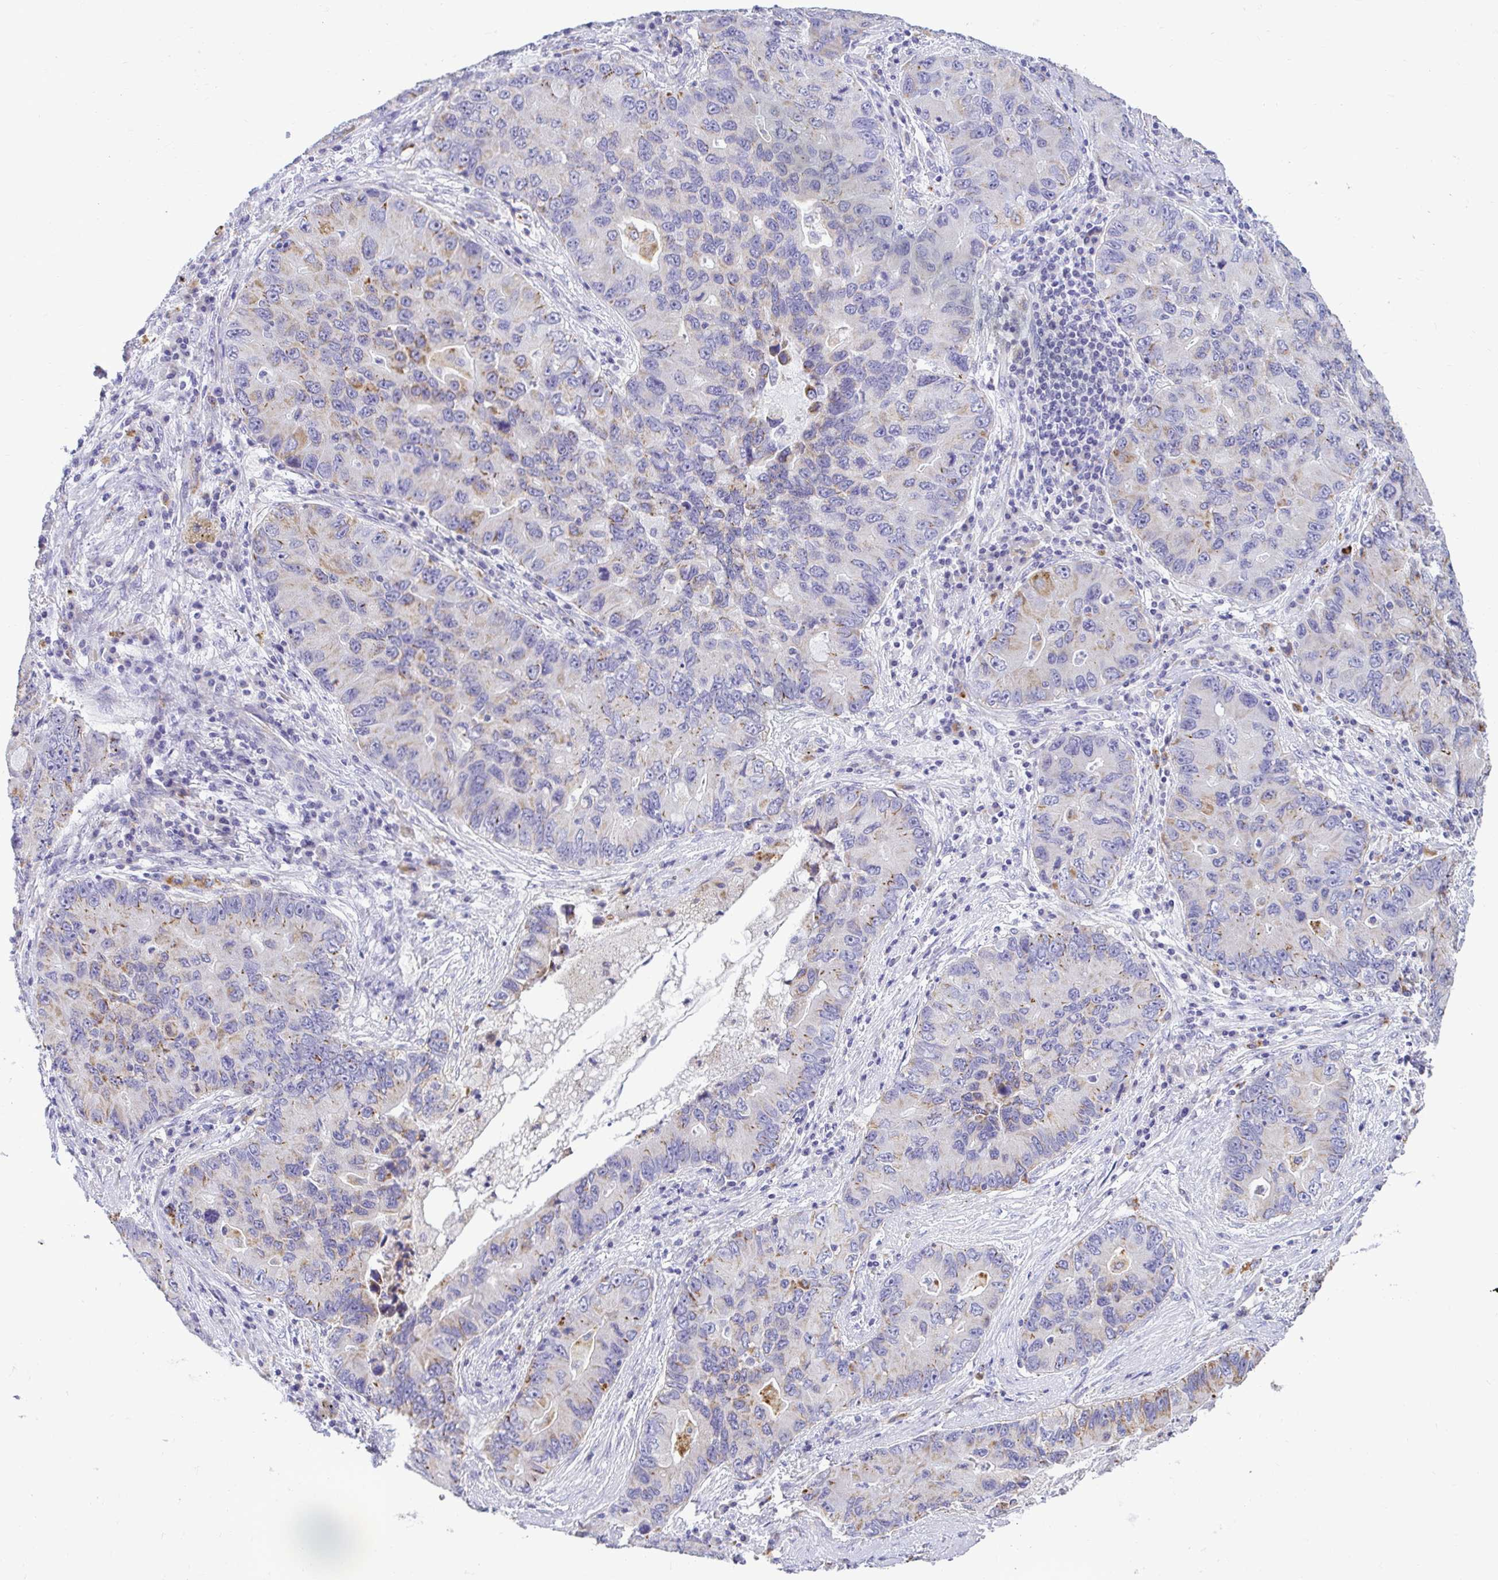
{"staining": {"intensity": "moderate", "quantity": "<25%", "location": "cytoplasmic/membranous"}, "tissue": "lung cancer", "cell_type": "Tumor cells", "image_type": "cancer", "snomed": [{"axis": "morphology", "description": "Adenocarcinoma, NOS"}, {"axis": "morphology", "description": "Adenocarcinoma, metastatic, NOS"}, {"axis": "topography", "description": "Lymph node"}, {"axis": "topography", "description": "Lung"}], "caption": "The histopathology image exhibits immunohistochemical staining of metastatic adenocarcinoma (lung). There is moderate cytoplasmic/membranous positivity is seen in about <25% of tumor cells. The protein of interest is shown in brown color, while the nuclei are stained blue.", "gene": "PKN3", "patient": {"sex": "female", "age": 54}}